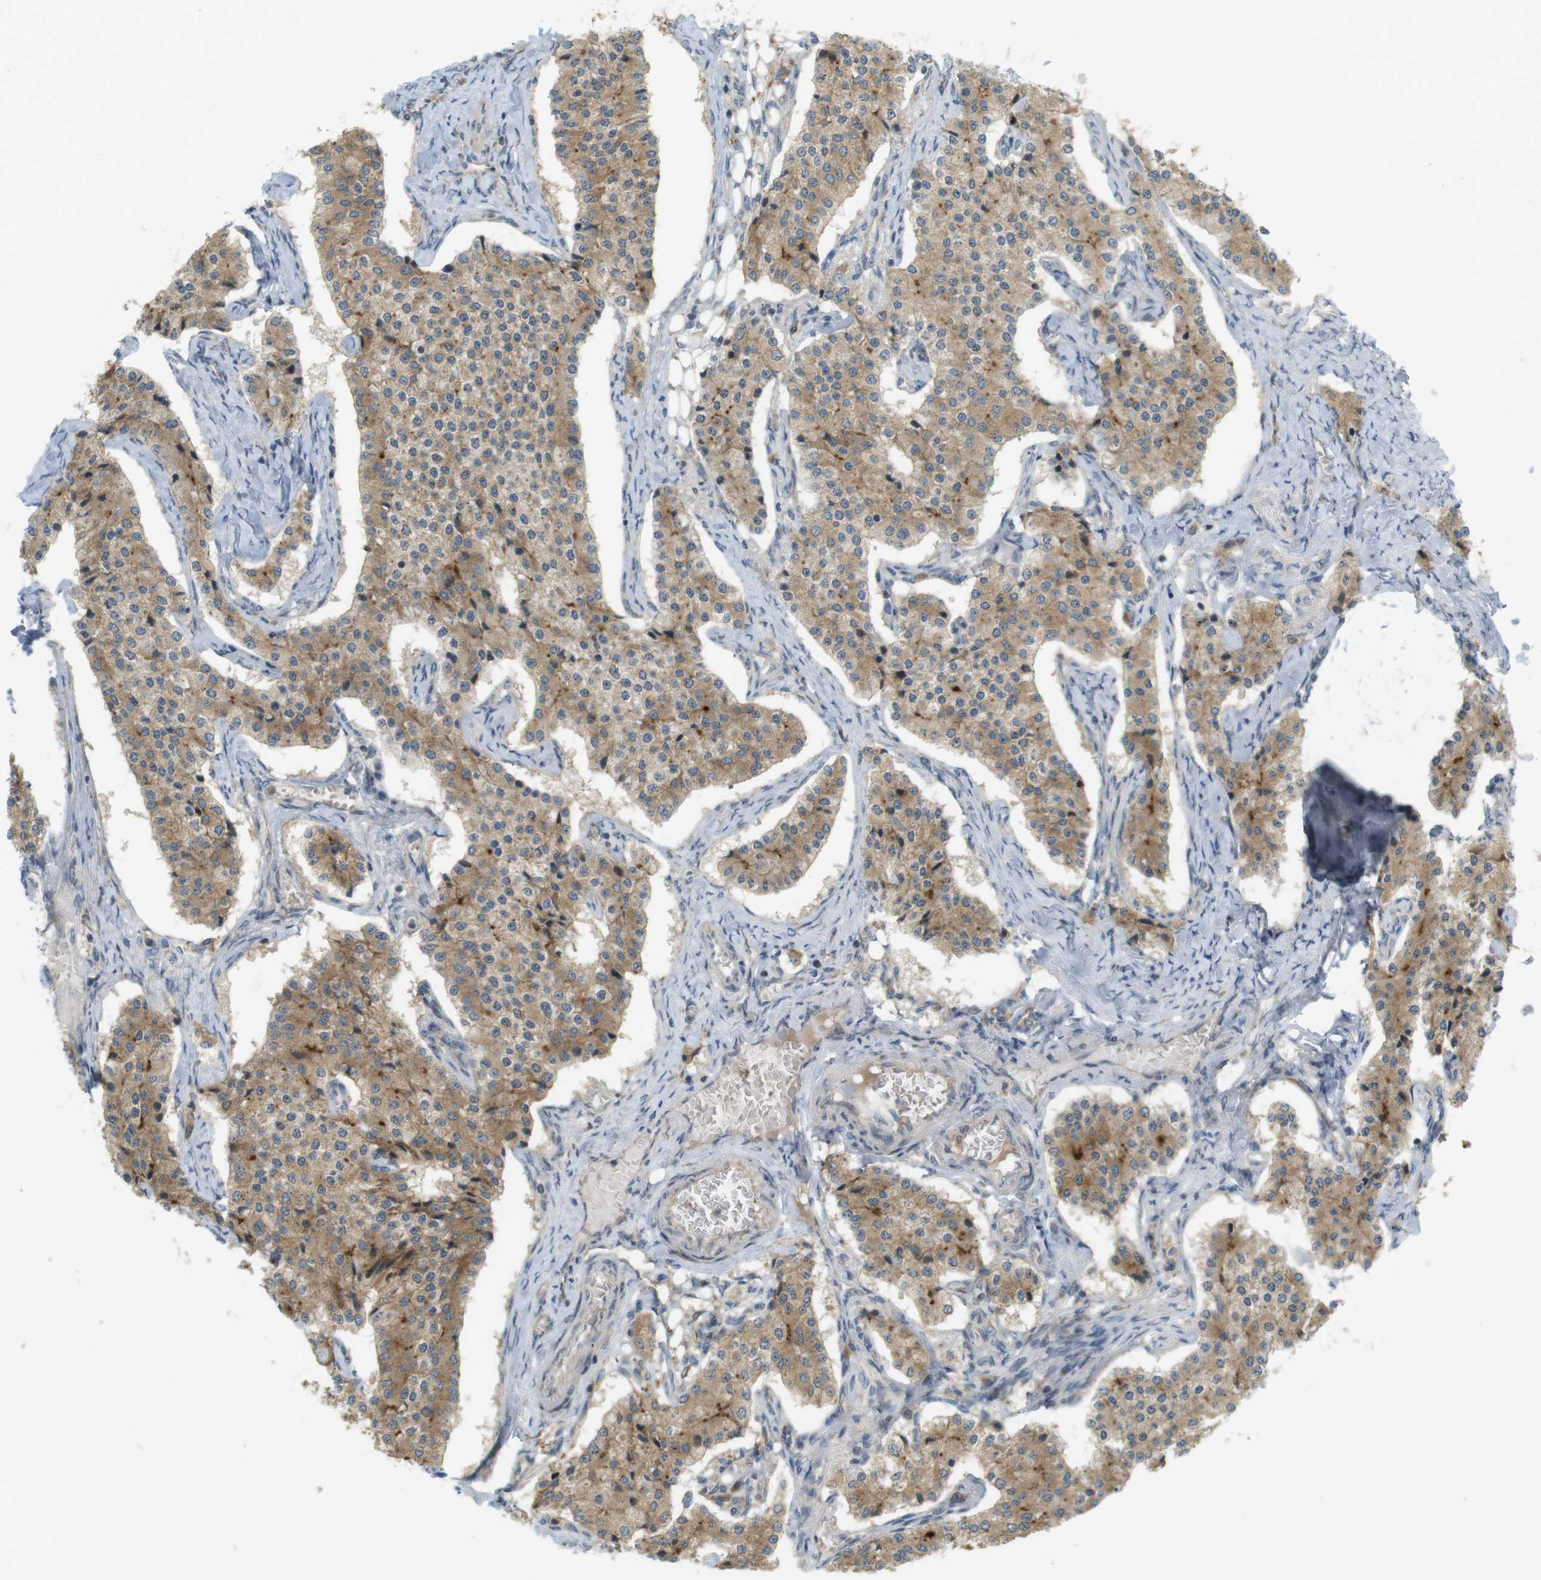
{"staining": {"intensity": "moderate", "quantity": ">75%", "location": "cytoplasmic/membranous"}, "tissue": "carcinoid", "cell_type": "Tumor cells", "image_type": "cancer", "snomed": [{"axis": "morphology", "description": "Carcinoid, malignant, NOS"}, {"axis": "topography", "description": "Colon"}], "caption": "High-magnification brightfield microscopy of carcinoid (malignant) stained with DAB (3,3'-diaminobenzidine) (brown) and counterstained with hematoxylin (blue). tumor cells exhibit moderate cytoplasmic/membranous expression is appreciated in approximately>75% of cells. (brown staining indicates protein expression, while blue staining denotes nuclei).", "gene": "CLRN3", "patient": {"sex": "female", "age": 52}}